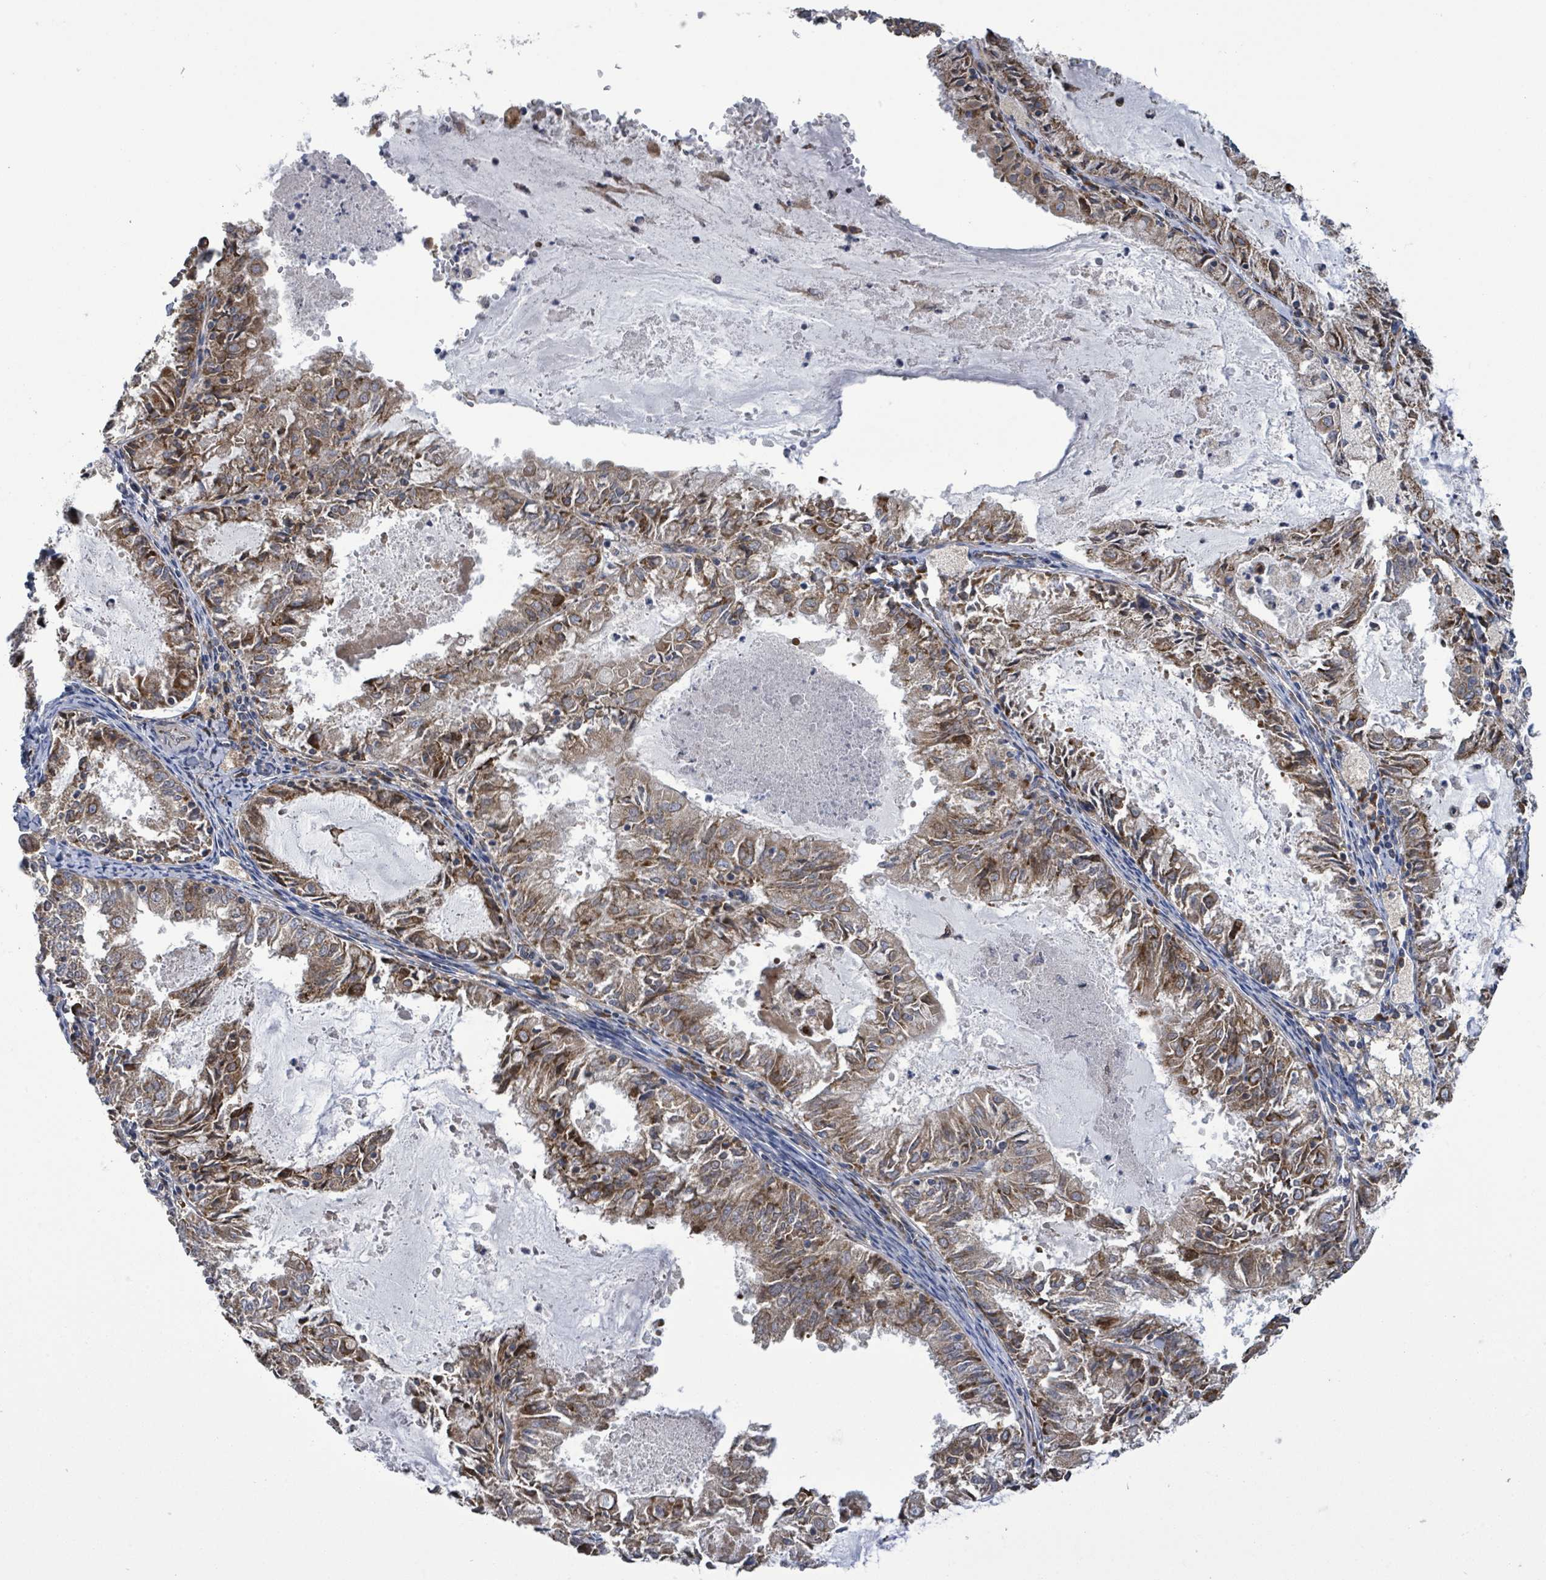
{"staining": {"intensity": "moderate", "quantity": "25%-75%", "location": "cytoplasmic/membranous"}, "tissue": "endometrial cancer", "cell_type": "Tumor cells", "image_type": "cancer", "snomed": [{"axis": "morphology", "description": "Adenocarcinoma, NOS"}, {"axis": "topography", "description": "Endometrium"}], "caption": "IHC image of endometrial cancer stained for a protein (brown), which exhibits medium levels of moderate cytoplasmic/membranous expression in approximately 25%-75% of tumor cells.", "gene": "NOMO1", "patient": {"sex": "female", "age": 57}}